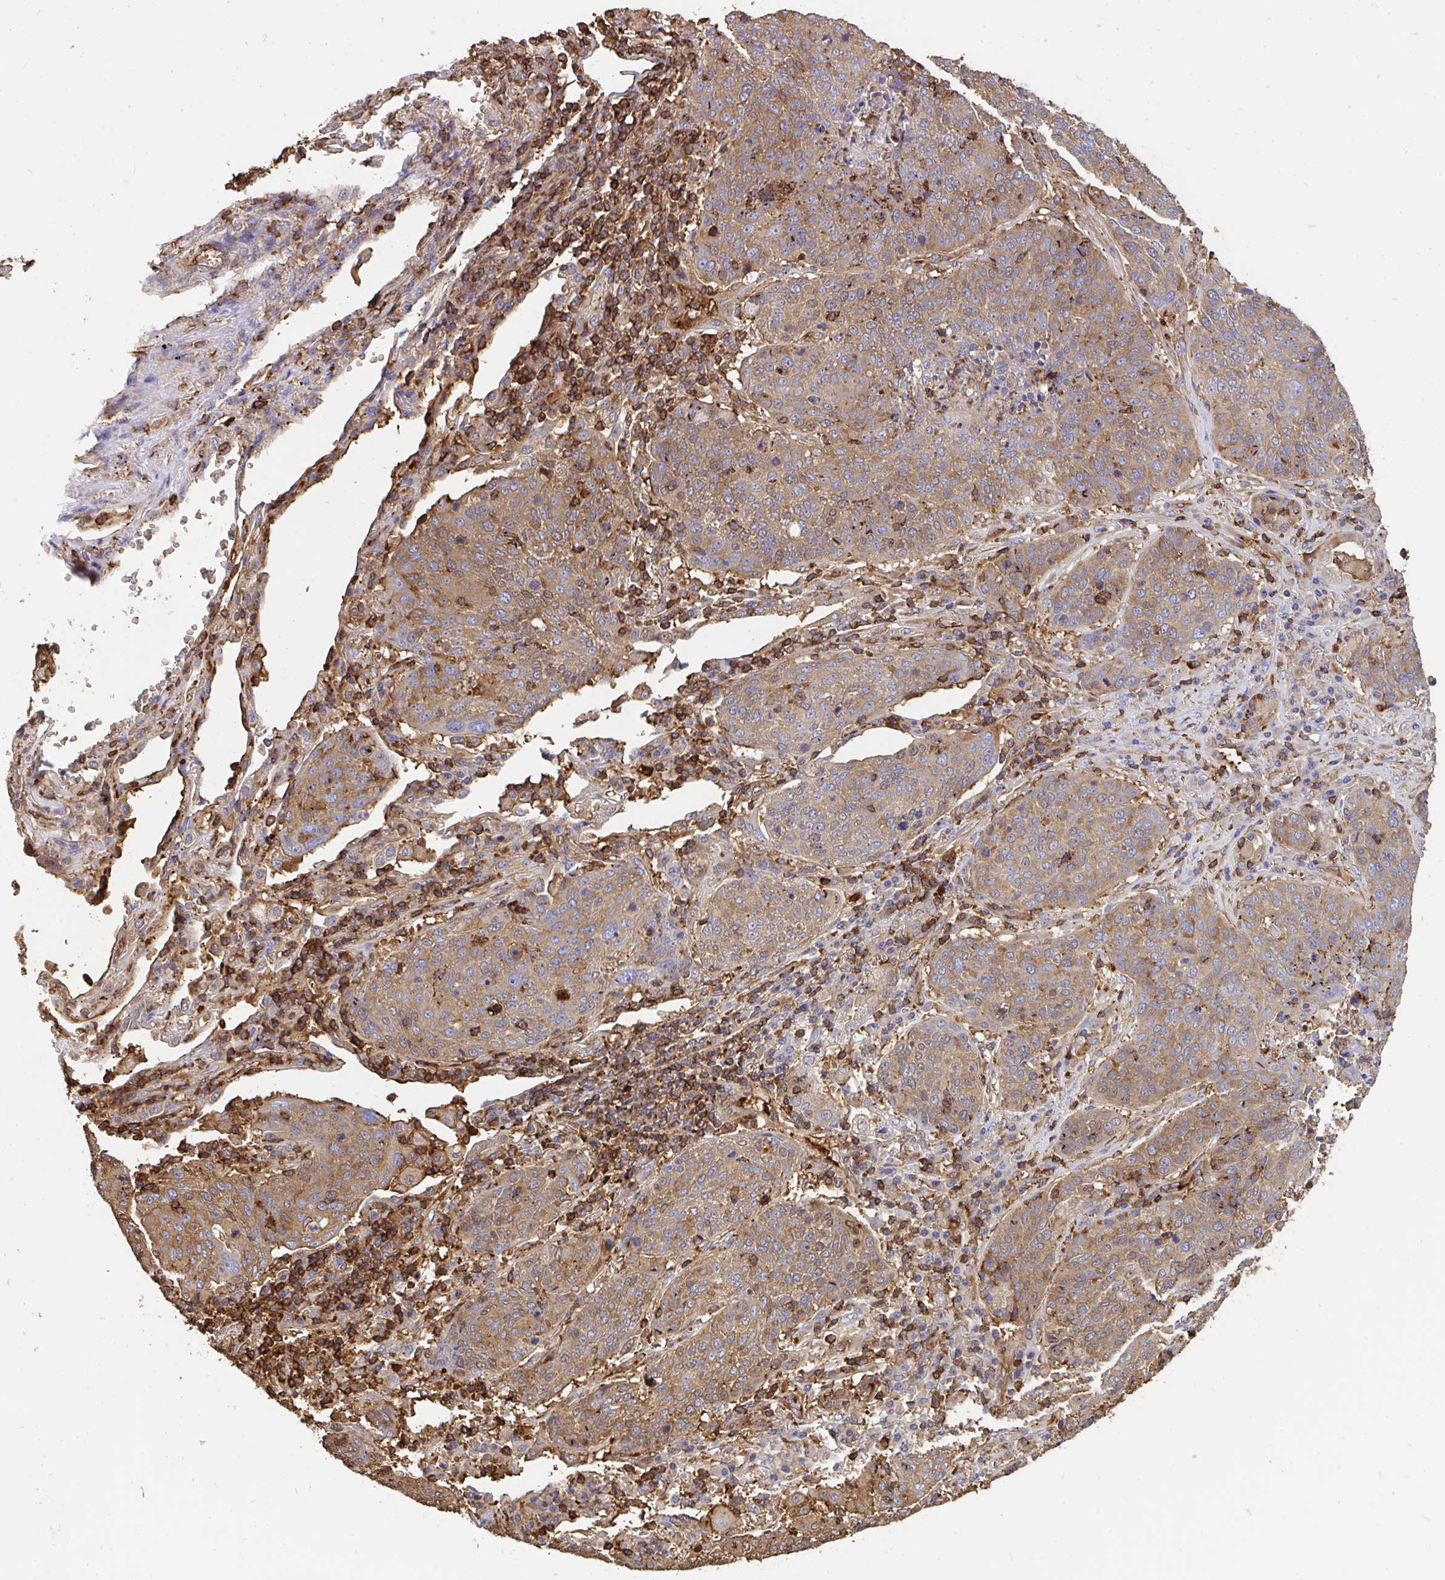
{"staining": {"intensity": "weak", "quantity": "25%-75%", "location": "cytoplasmic/membranous"}, "tissue": "lung cancer", "cell_type": "Tumor cells", "image_type": "cancer", "snomed": [{"axis": "morphology", "description": "Squamous cell carcinoma, NOS"}, {"axis": "topography", "description": "Lung"}], "caption": "Lung cancer (squamous cell carcinoma) tissue exhibits weak cytoplasmic/membranous staining in about 25%-75% of tumor cells, visualized by immunohistochemistry.", "gene": "CFL1", "patient": {"sex": "male", "age": 63}}